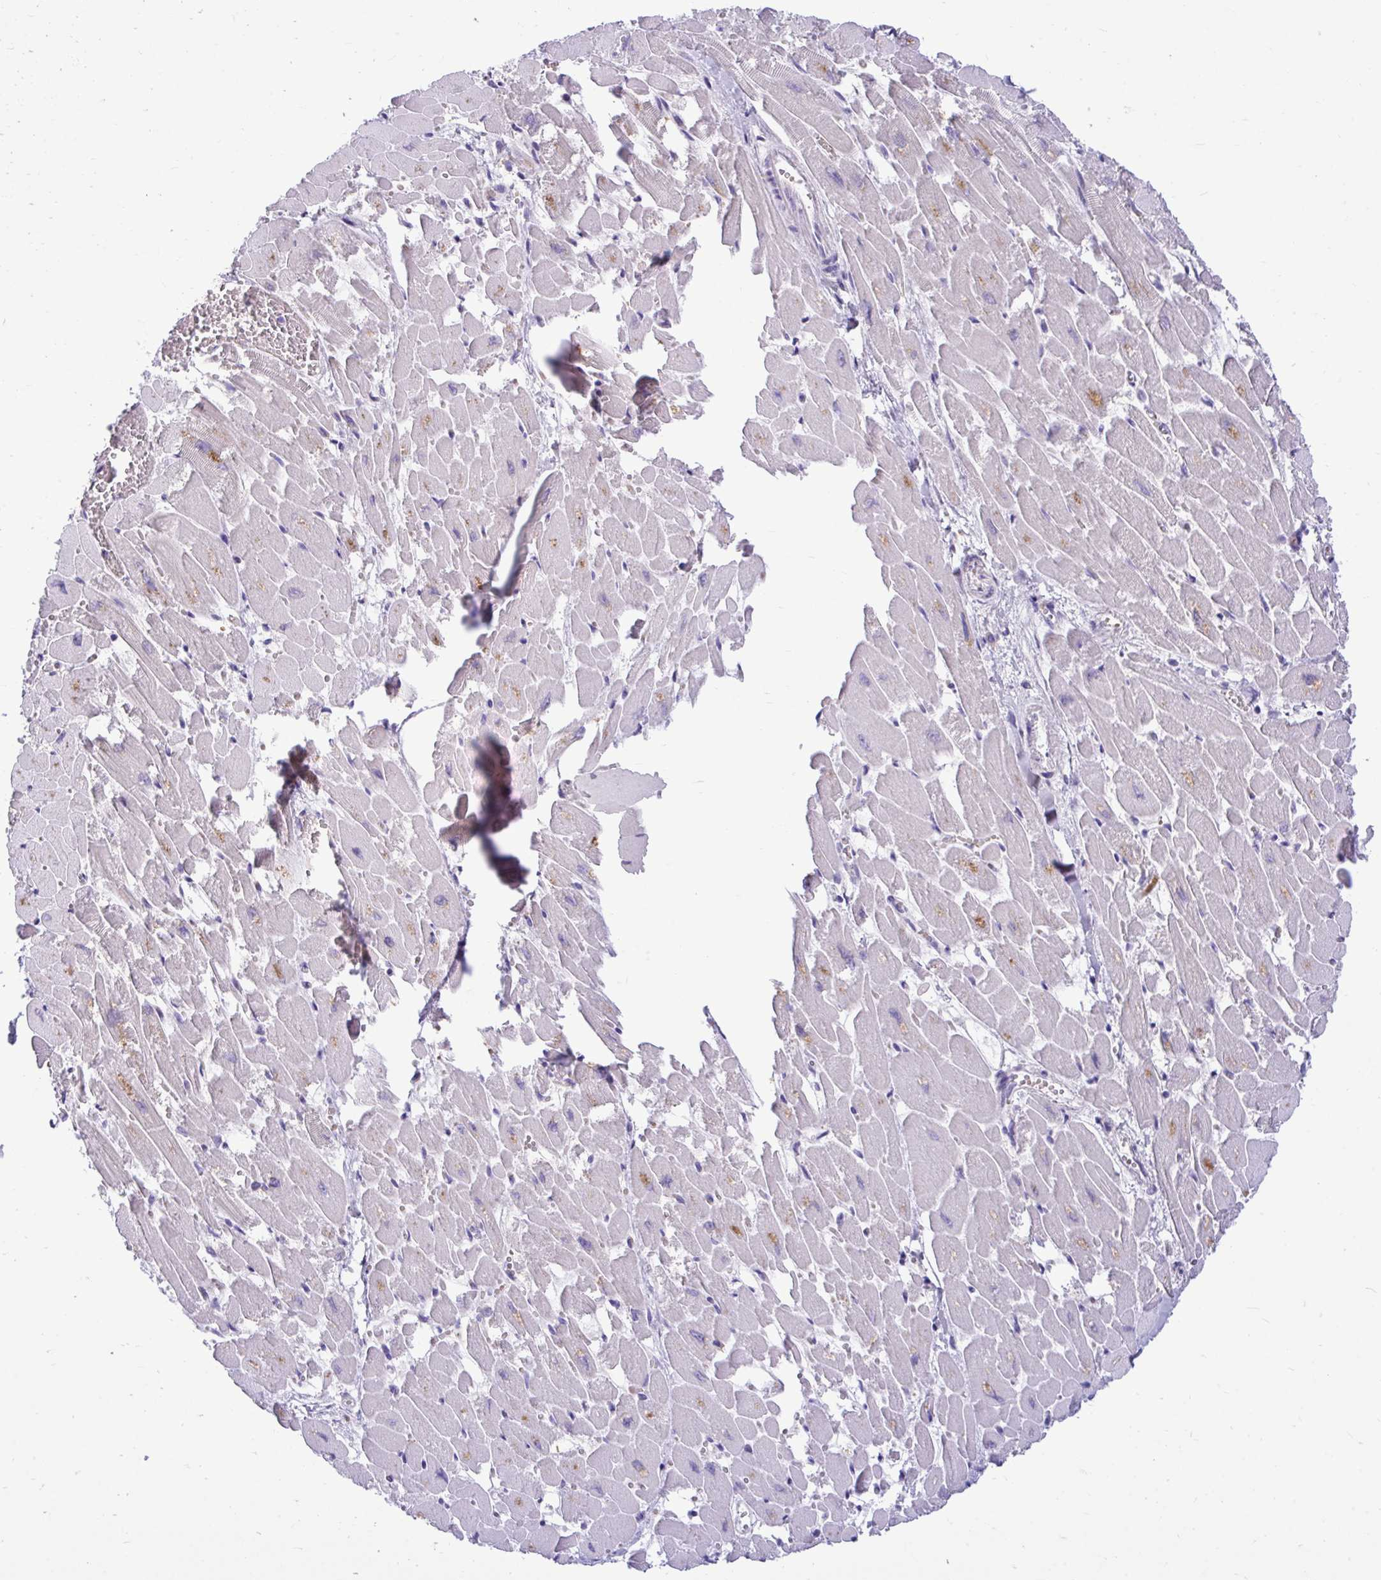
{"staining": {"intensity": "weak", "quantity": "<25%", "location": "cytoplasmic/membranous"}, "tissue": "heart muscle", "cell_type": "Cardiomyocytes", "image_type": "normal", "snomed": [{"axis": "morphology", "description": "Normal tissue, NOS"}, {"axis": "topography", "description": "Heart"}], "caption": "Immunohistochemical staining of benign heart muscle demonstrates no significant staining in cardiomyocytes.", "gene": "CDC20", "patient": {"sex": "female", "age": 52}}